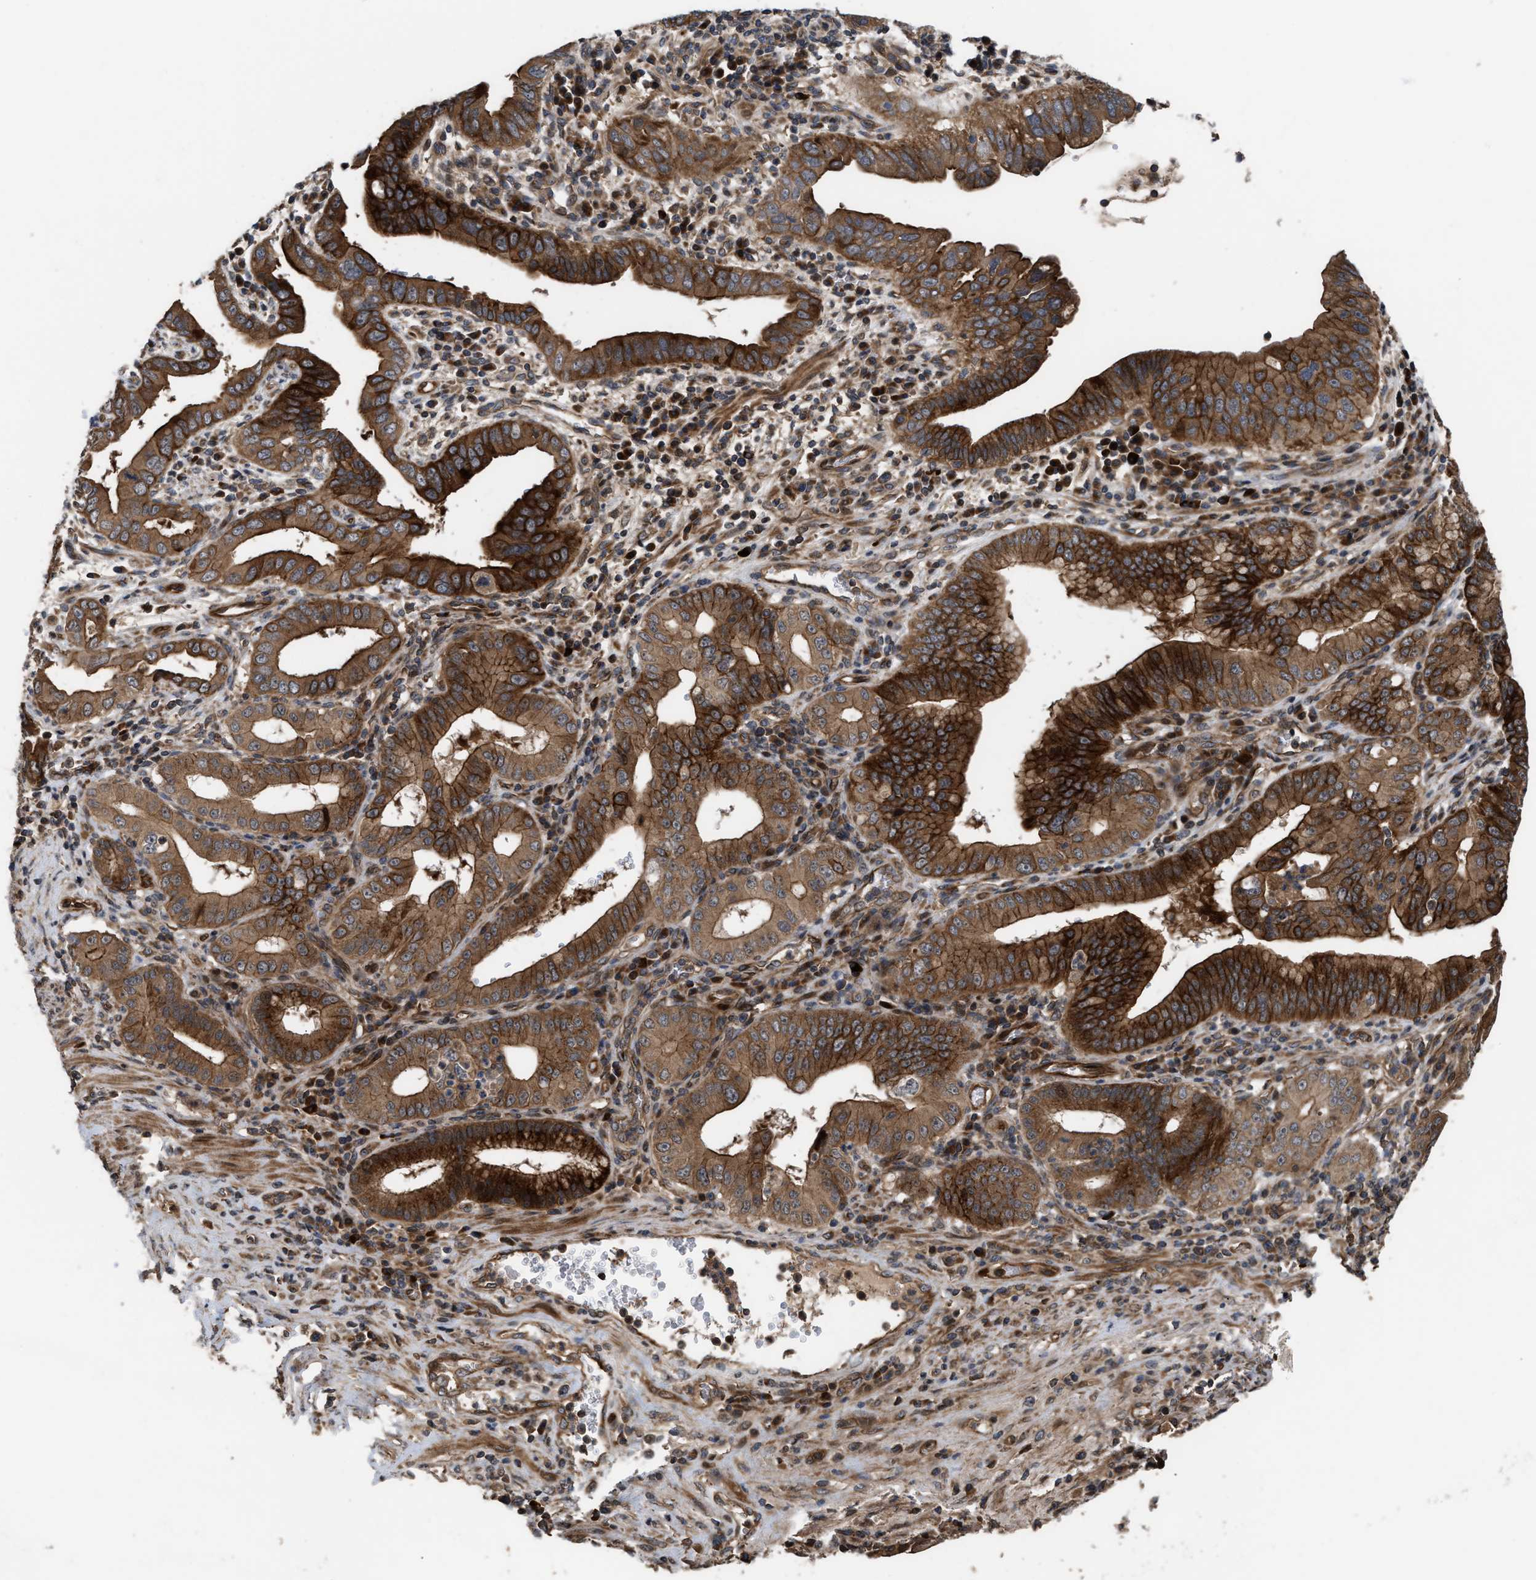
{"staining": {"intensity": "strong", "quantity": ">75%", "location": "cytoplasmic/membranous"}, "tissue": "pancreatic cancer", "cell_type": "Tumor cells", "image_type": "cancer", "snomed": [{"axis": "morphology", "description": "Normal tissue, NOS"}, {"axis": "topography", "description": "Lymph node"}], "caption": "Pancreatic cancer stained for a protein (brown) reveals strong cytoplasmic/membranous positive positivity in about >75% of tumor cells.", "gene": "STAU1", "patient": {"sex": "male", "age": 50}}